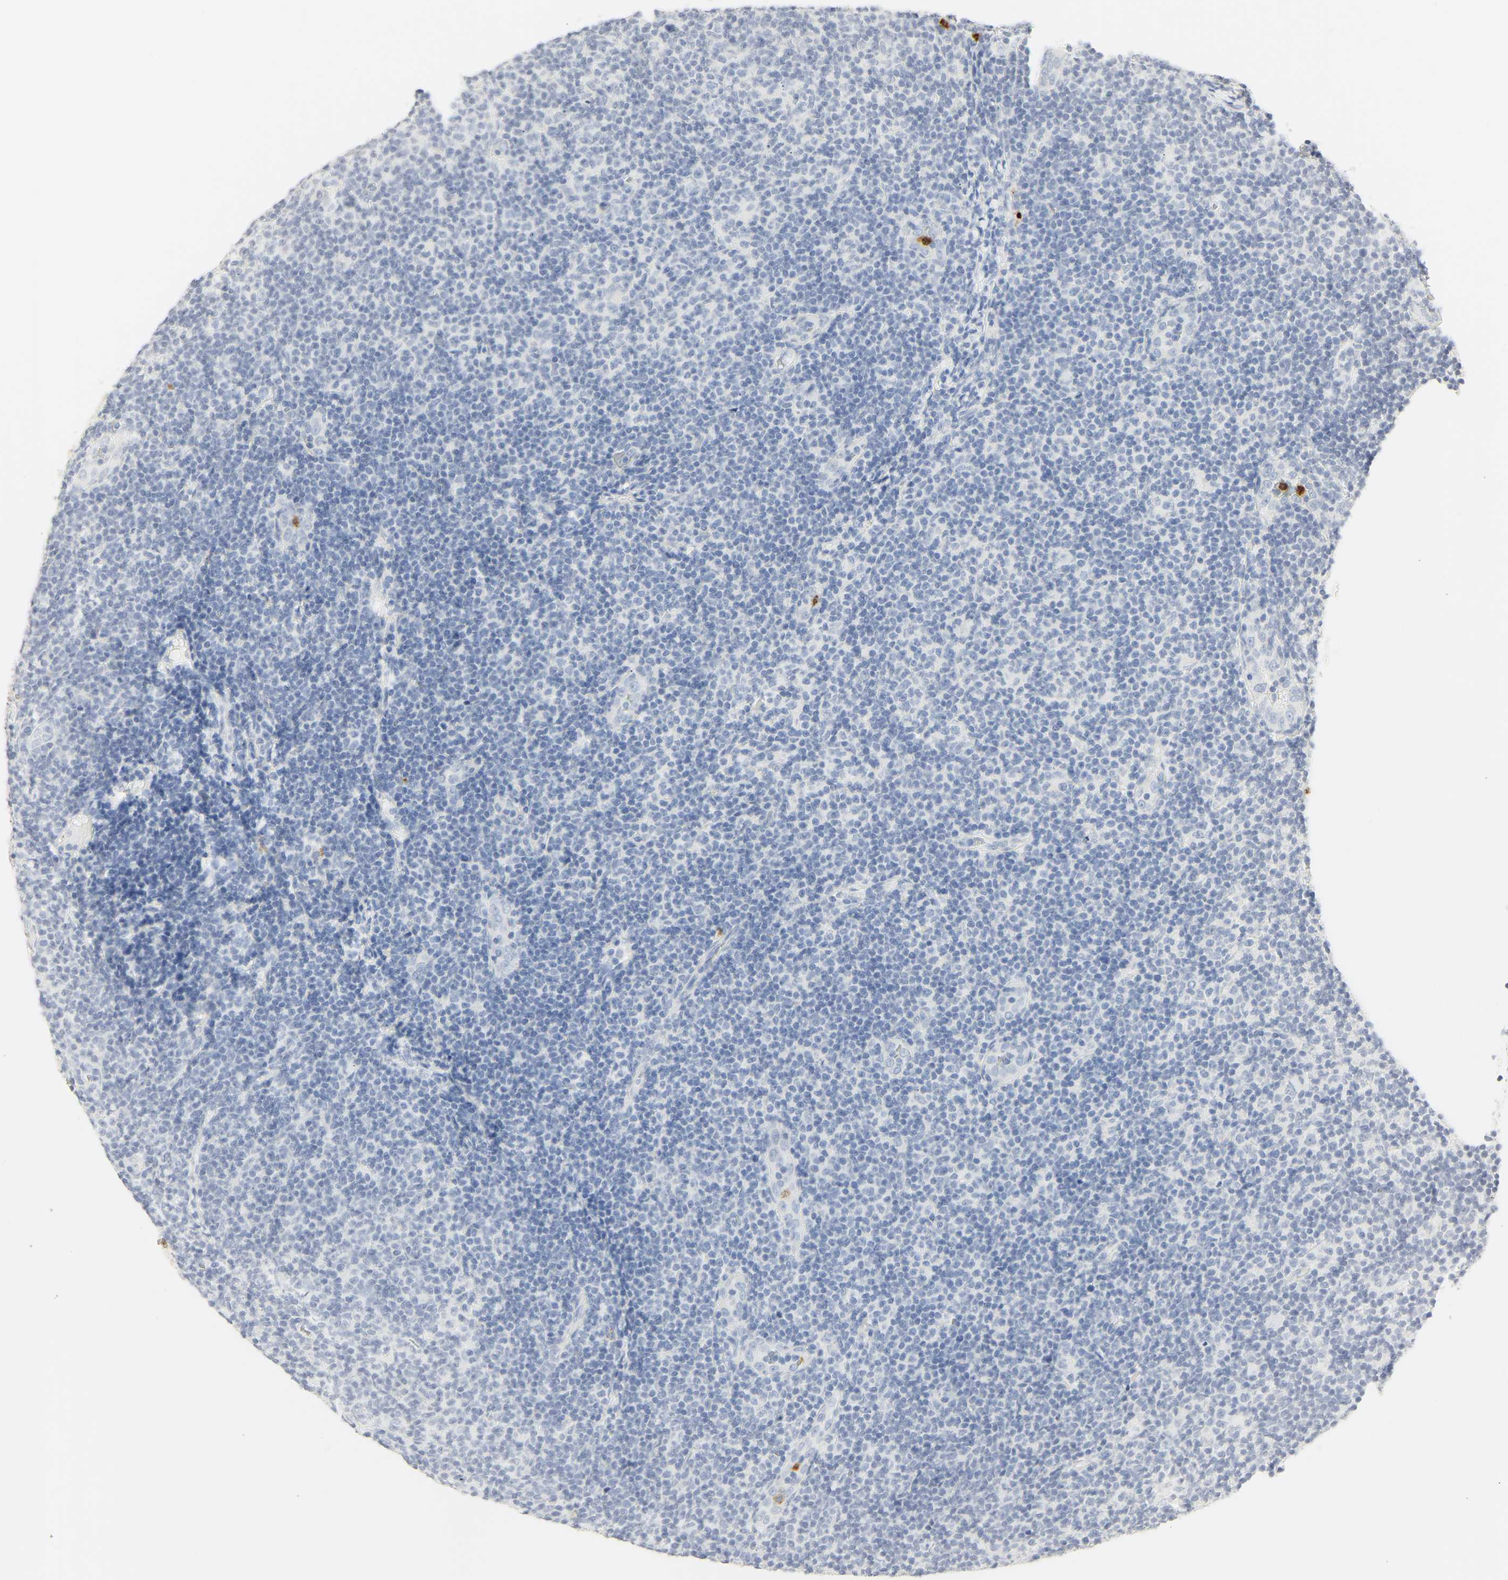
{"staining": {"intensity": "negative", "quantity": "none", "location": "none"}, "tissue": "lymphoma", "cell_type": "Tumor cells", "image_type": "cancer", "snomed": [{"axis": "morphology", "description": "Malignant lymphoma, non-Hodgkin's type, Low grade"}, {"axis": "topography", "description": "Lymph node"}], "caption": "The micrograph demonstrates no significant positivity in tumor cells of low-grade malignant lymphoma, non-Hodgkin's type.", "gene": "MPO", "patient": {"sex": "male", "age": 83}}